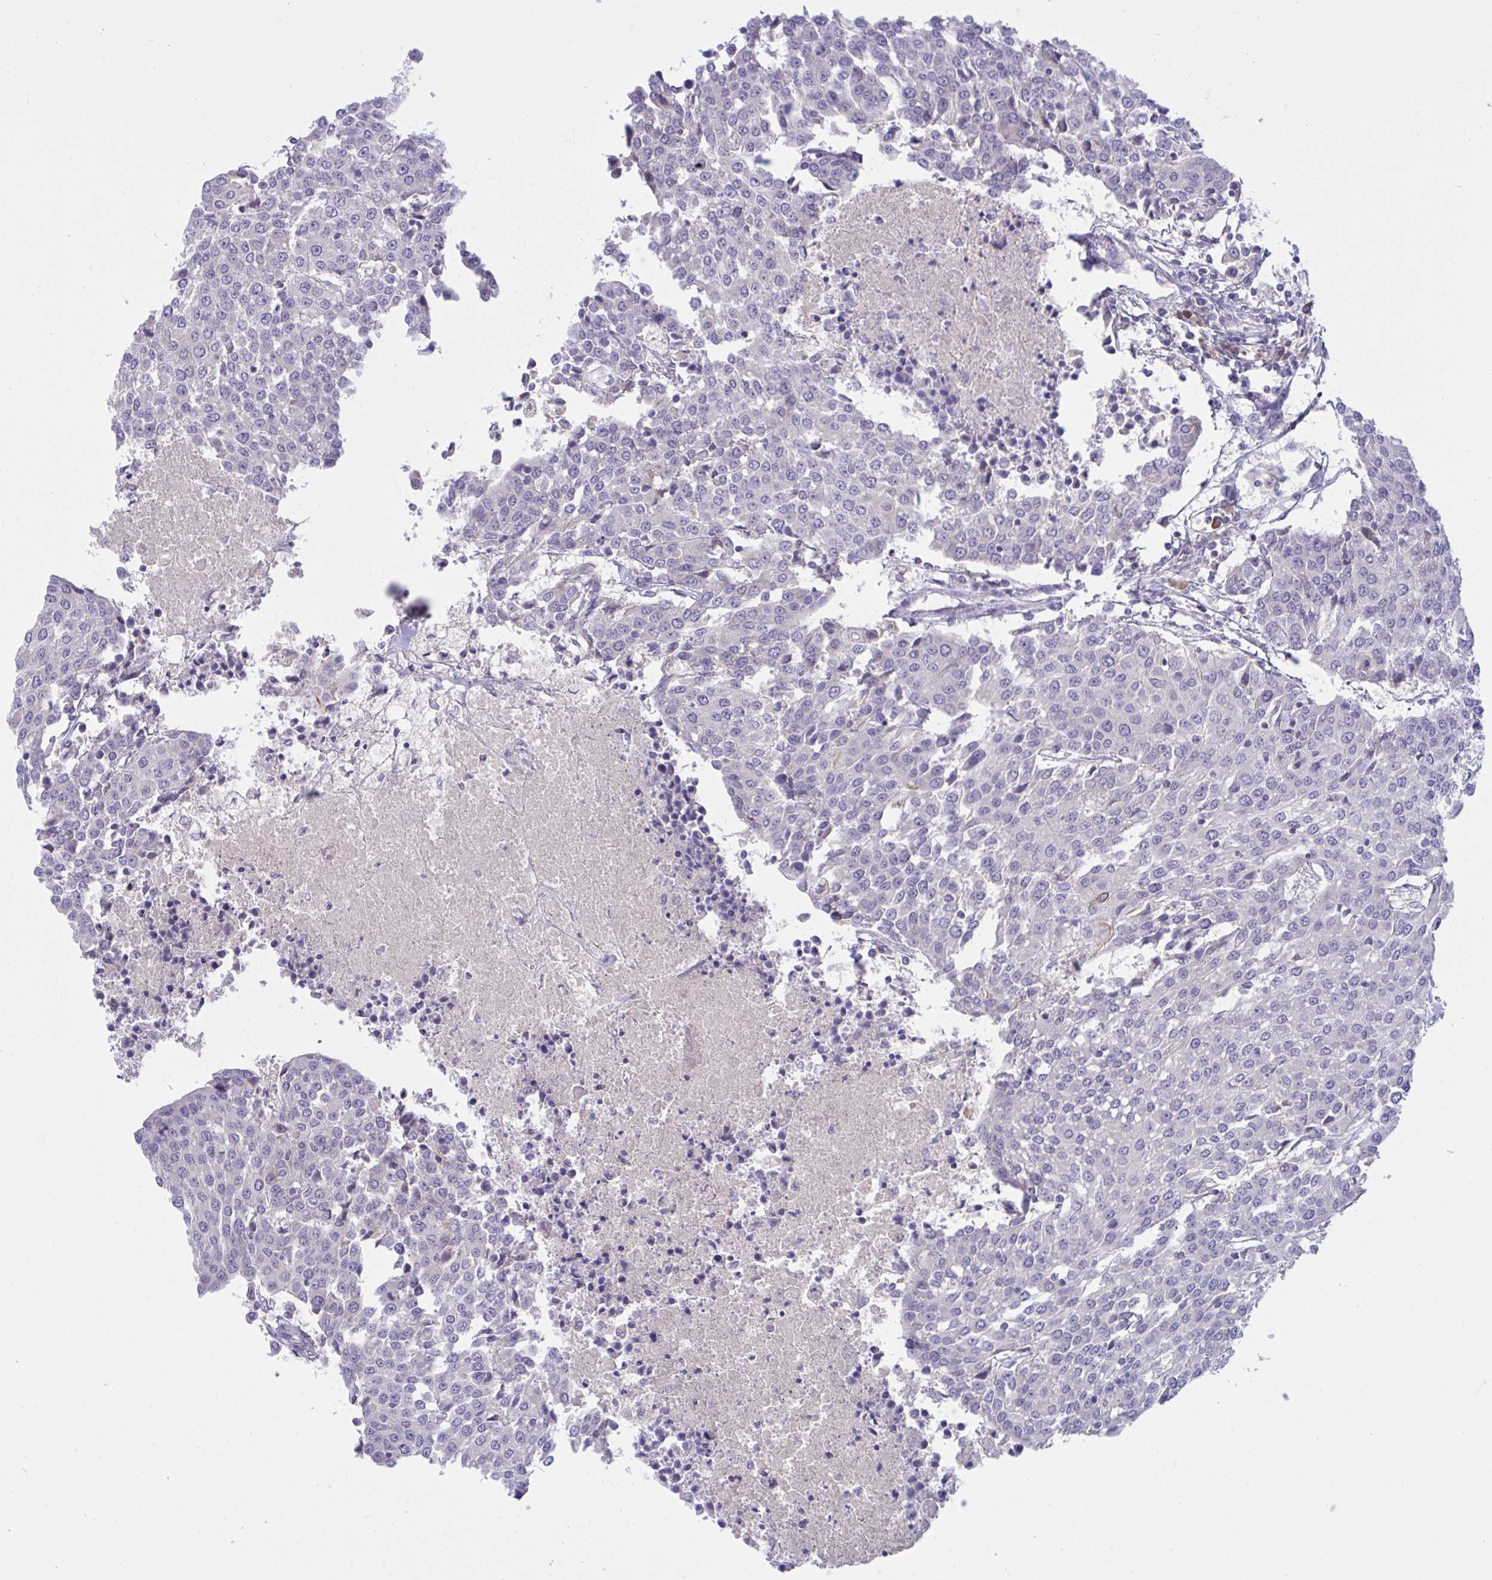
{"staining": {"intensity": "negative", "quantity": "none", "location": "none"}, "tissue": "urothelial cancer", "cell_type": "Tumor cells", "image_type": "cancer", "snomed": [{"axis": "morphology", "description": "Urothelial carcinoma, High grade"}, {"axis": "topography", "description": "Urinary bladder"}], "caption": "Urothelial carcinoma (high-grade) was stained to show a protein in brown. There is no significant staining in tumor cells. (DAB (3,3'-diaminobenzidine) IHC with hematoxylin counter stain).", "gene": "TMEM41A", "patient": {"sex": "female", "age": 85}}